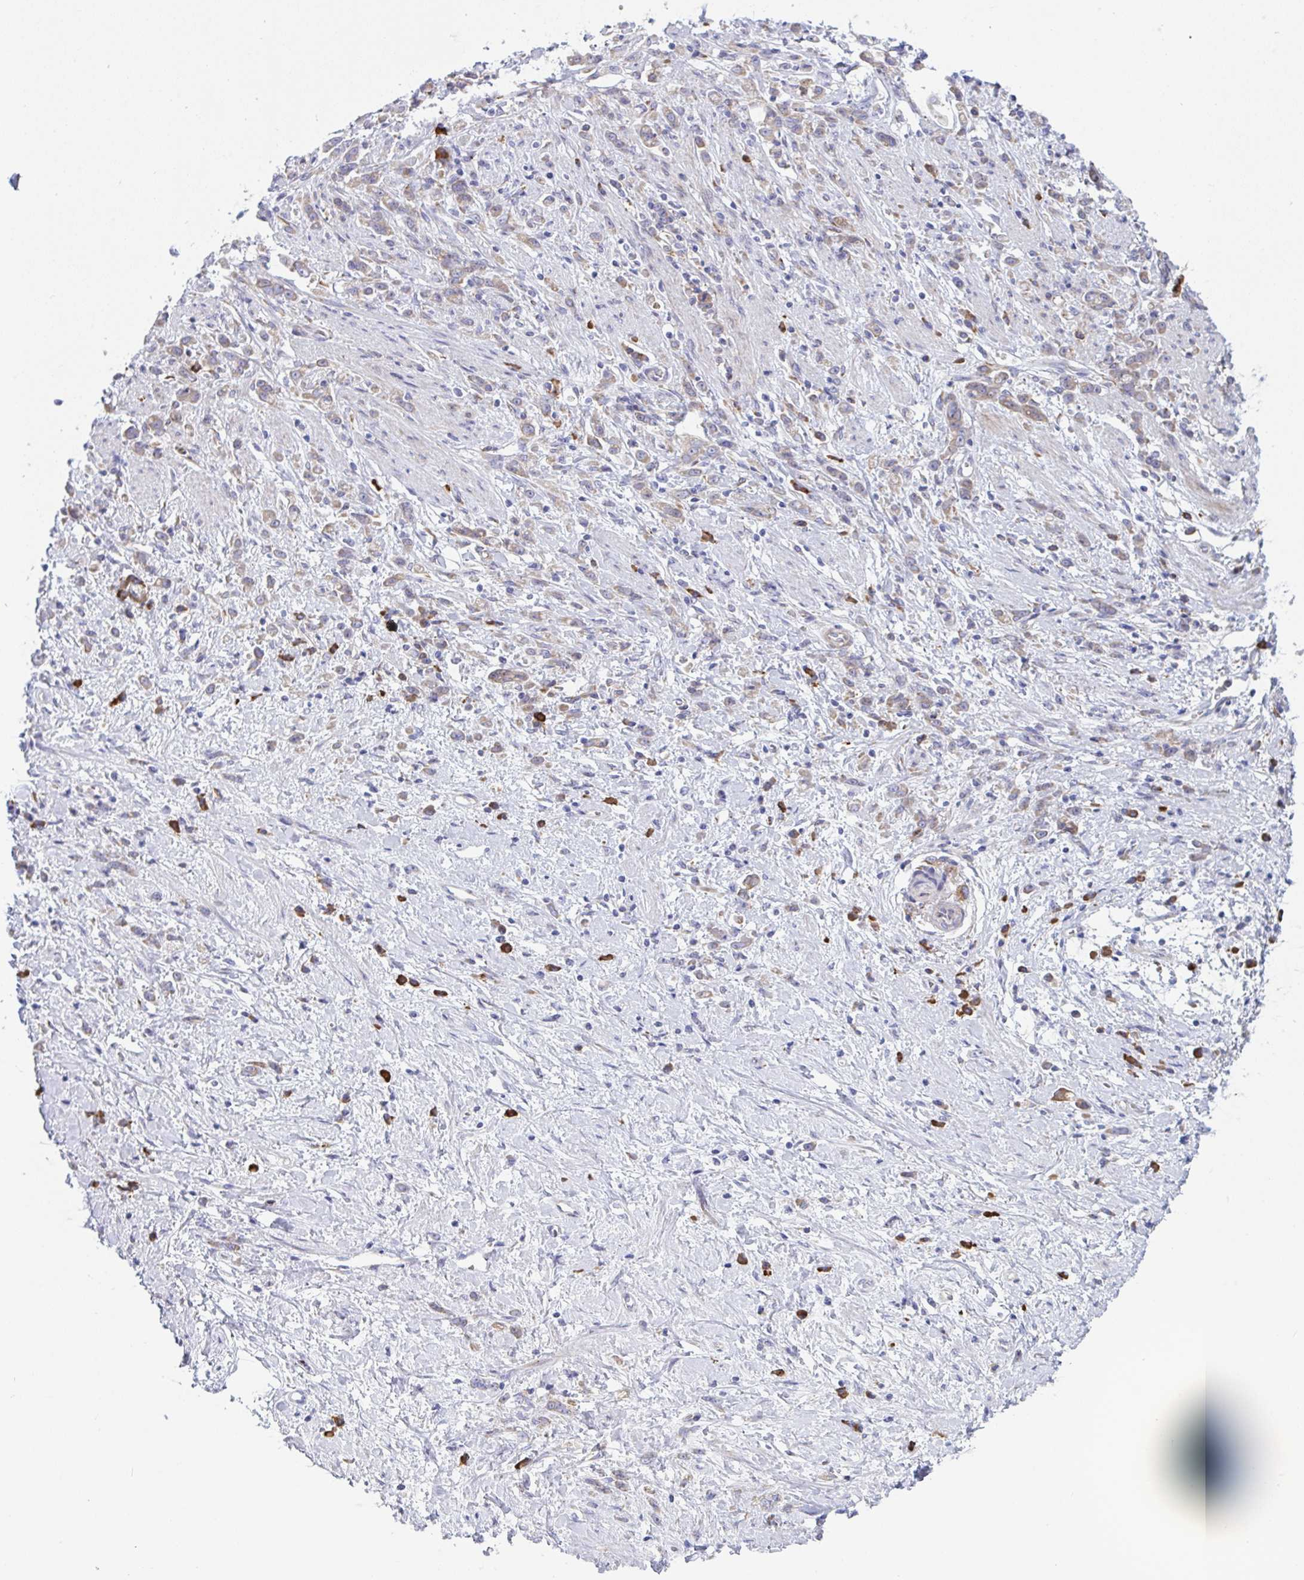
{"staining": {"intensity": "negative", "quantity": "none", "location": "none"}, "tissue": "stomach cancer", "cell_type": "Tumor cells", "image_type": "cancer", "snomed": [{"axis": "morphology", "description": "Adenocarcinoma, NOS"}, {"axis": "topography", "description": "Stomach"}], "caption": "DAB immunohistochemical staining of human stomach adenocarcinoma displays no significant expression in tumor cells.", "gene": "MYMK", "patient": {"sex": "female", "age": 60}}